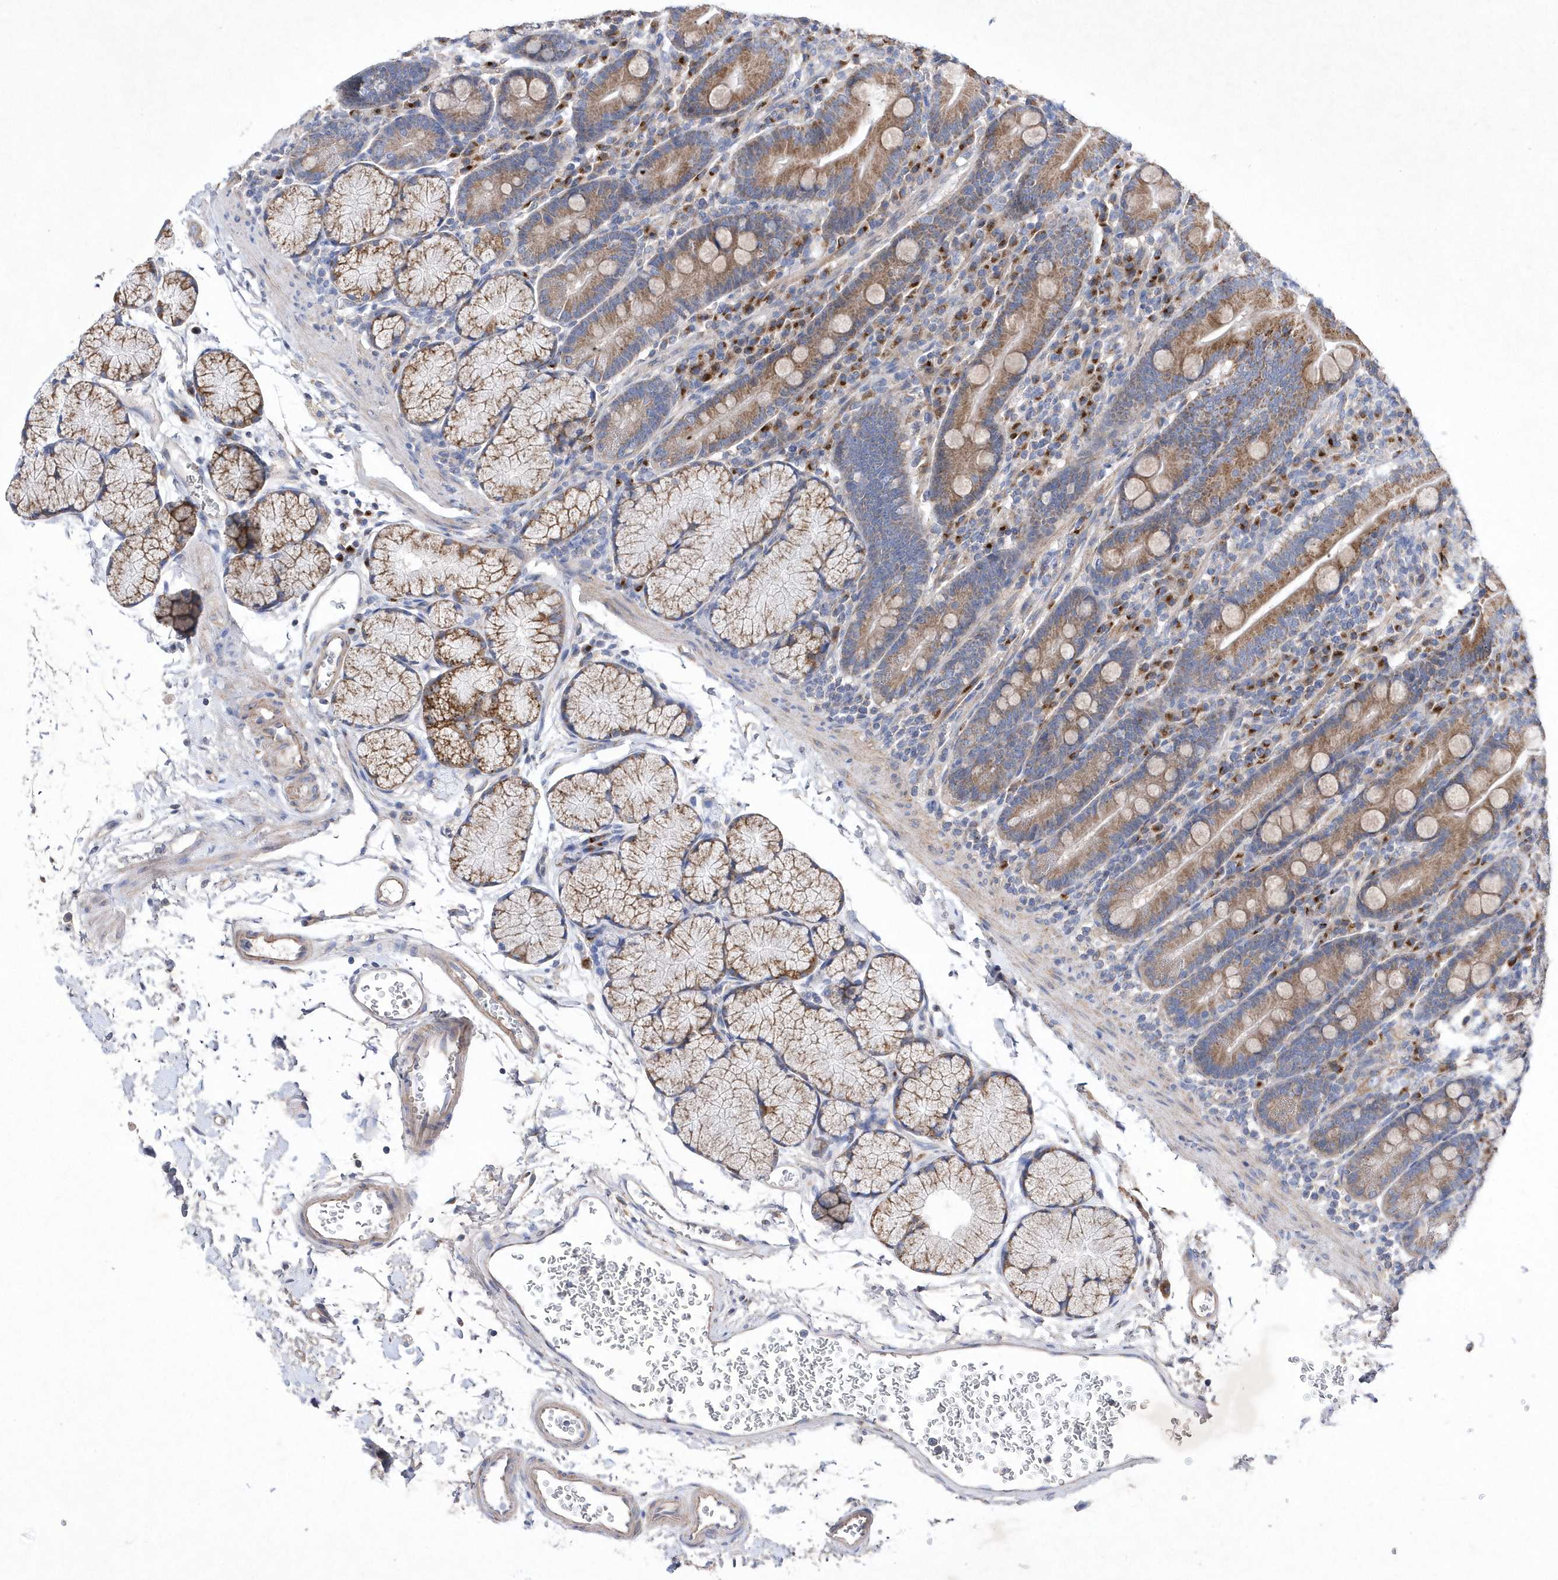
{"staining": {"intensity": "moderate", "quantity": ">75%", "location": "cytoplasmic/membranous"}, "tissue": "duodenum", "cell_type": "Glandular cells", "image_type": "normal", "snomed": [{"axis": "morphology", "description": "Normal tissue, NOS"}, {"axis": "topography", "description": "Duodenum"}], "caption": "This is an image of immunohistochemistry (IHC) staining of normal duodenum, which shows moderate positivity in the cytoplasmic/membranous of glandular cells.", "gene": "METTL8", "patient": {"sex": "male", "age": 35}}